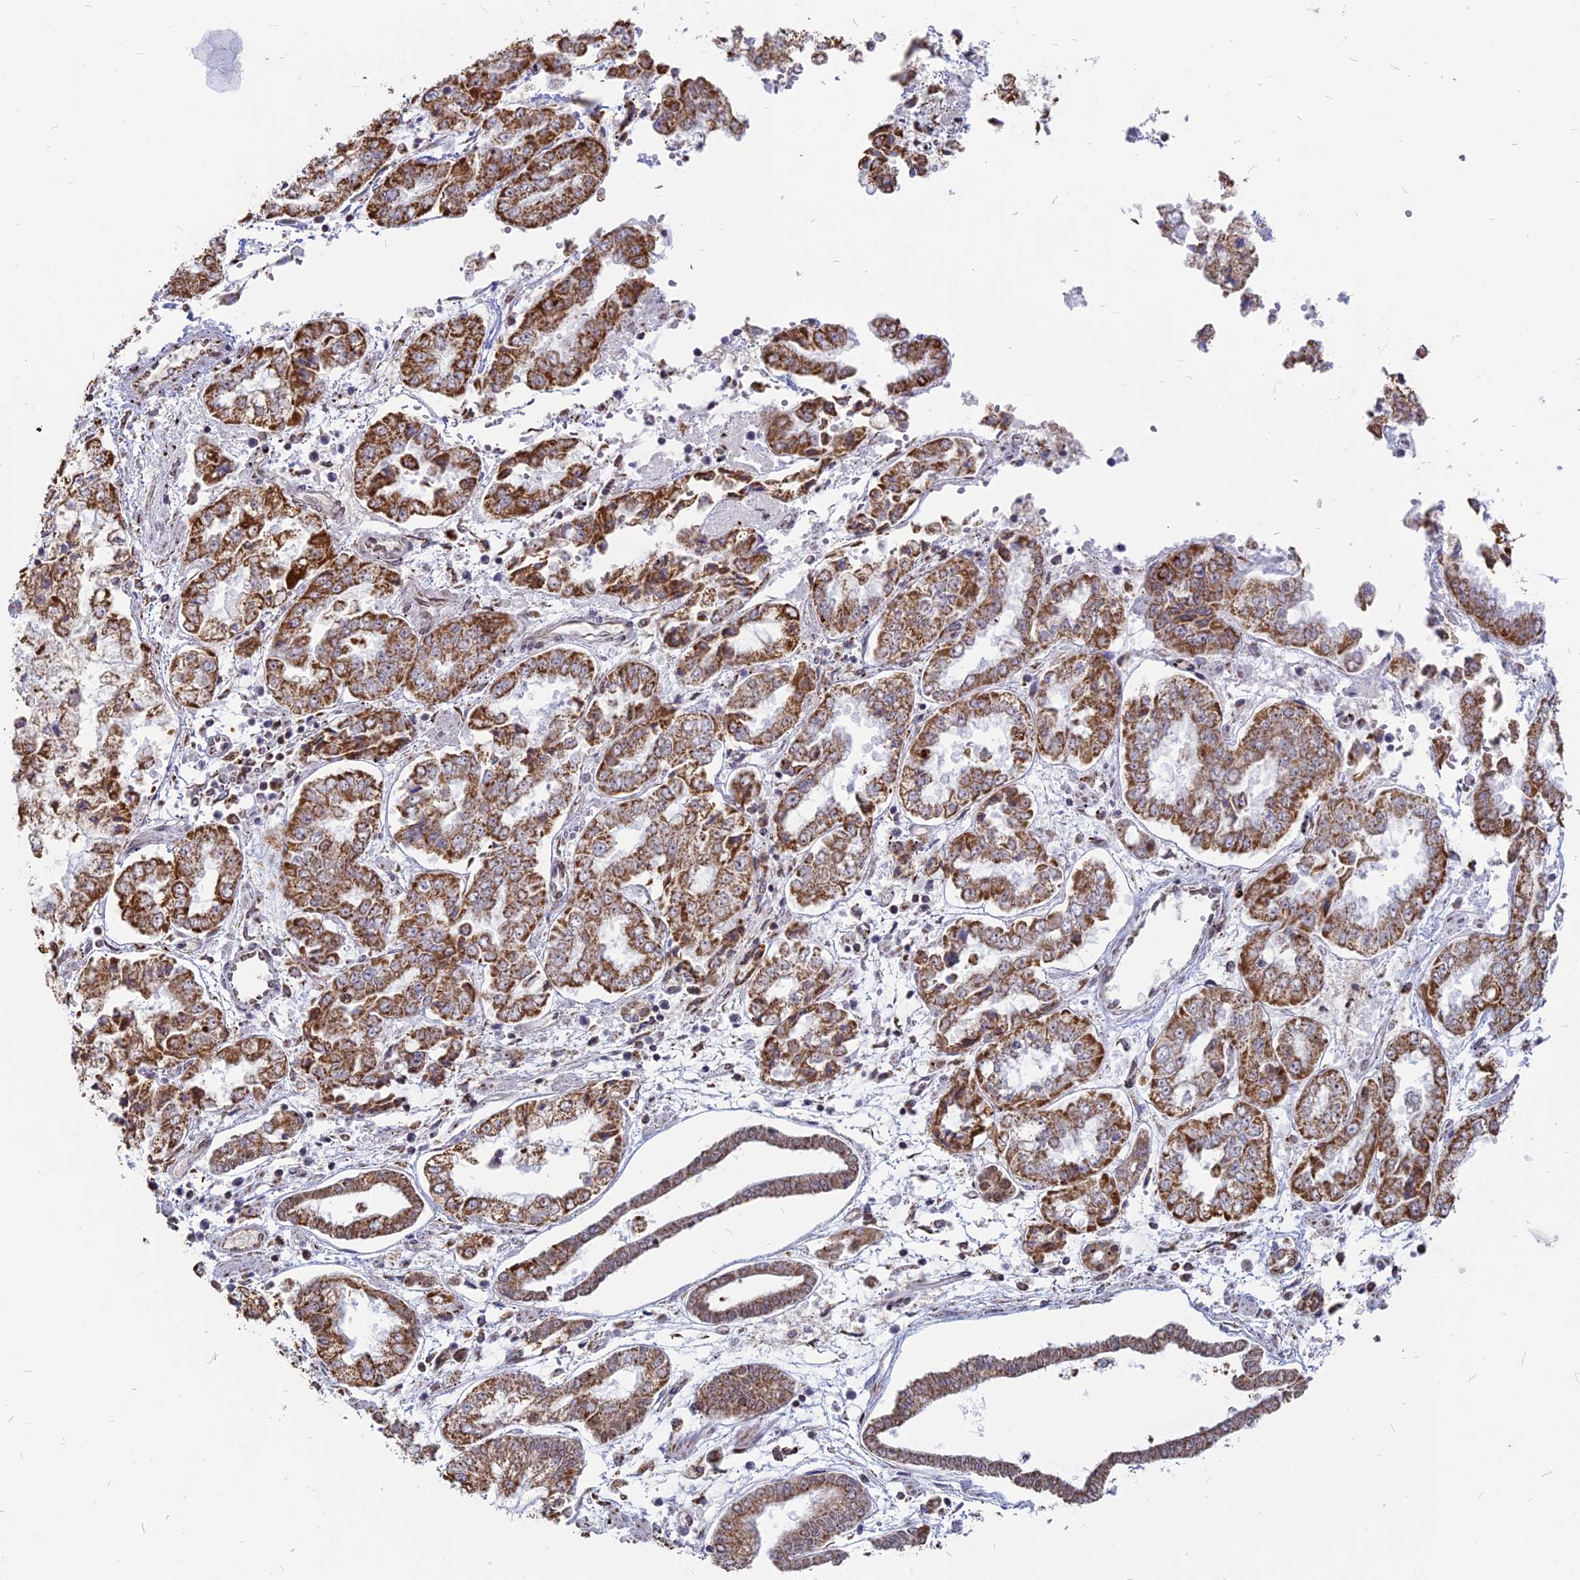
{"staining": {"intensity": "strong", "quantity": ">75%", "location": "cytoplasmic/membranous"}, "tissue": "stomach cancer", "cell_type": "Tumor cells", "image_type": "cancer", "snomed": [{"axis": "morphology", "description": "Adenocarcinoma, NOS"}, {"axis": "topography", "description": "Stomach"}], "caption": "IHC photomicrograph of neoplastic tissue: human stomach cancer (adenocarcinoma) stained using immunohistochemistry (IHC) reveals high levels of strong protein expression localized specifically in the cytoplasmic/membranous of tumor cells, appearing as a cytoplasmic/membranous brown color.", "gene": "ARHGAP40", "patient": {"sex": "male", "age": 76}}